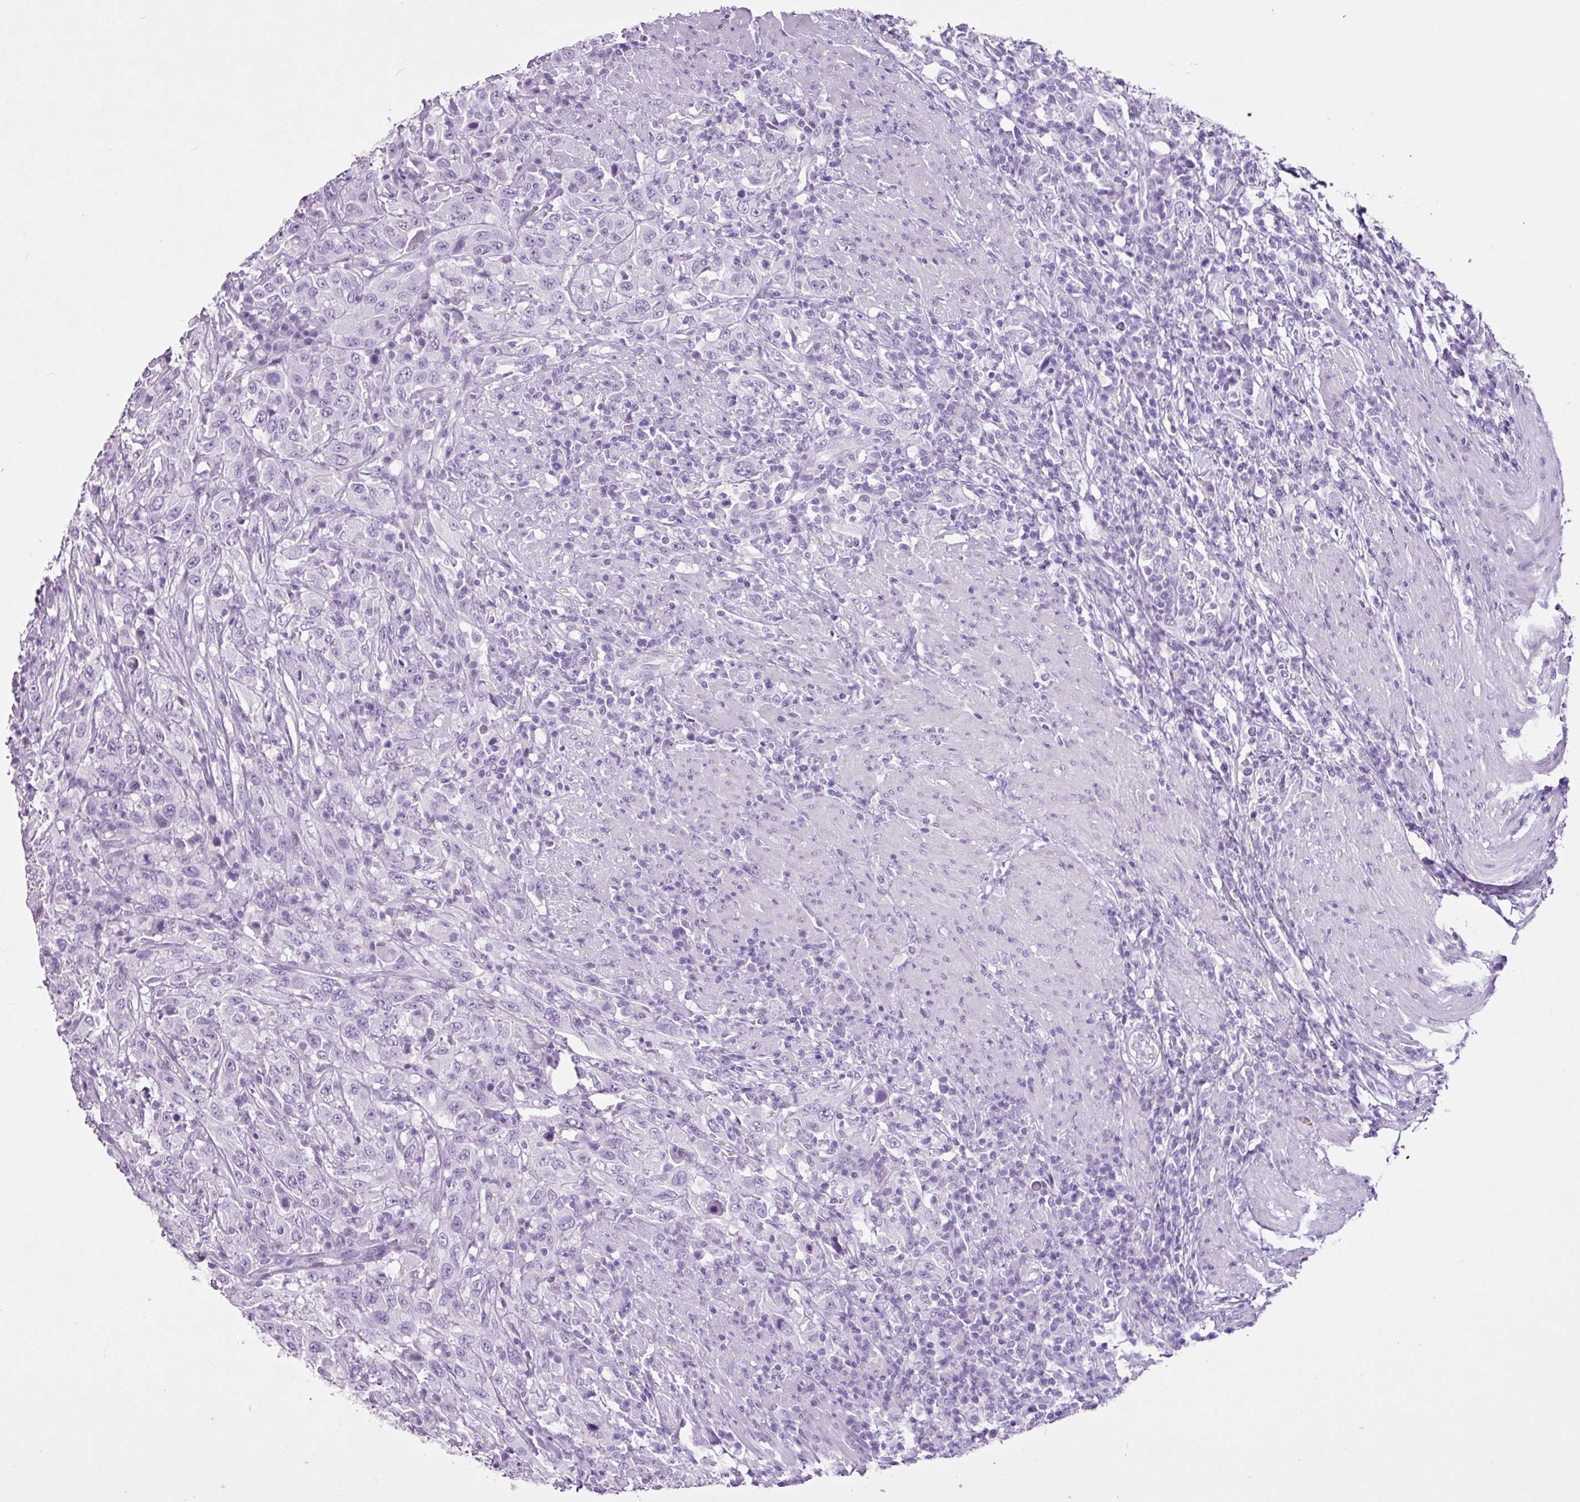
{"staining": {"intensity": "negative", "quantity": "none", "location": "none"}, "tissue": "urothelial cancer", "cell_type": "Tumor cells", "image_type": "cancer", "snomed": [{"axis": "morphology", "description": "Urothelial carcinoma, High grade"}, {"axis": "topography", "description": "Urinary bladder"}], "caption": "DAB immunohistochemical staining of human urothelial cancer shows no significant positivity in tumor cells.", "gene": "PGR", "patient": {"sex": "male", "age": 61}}